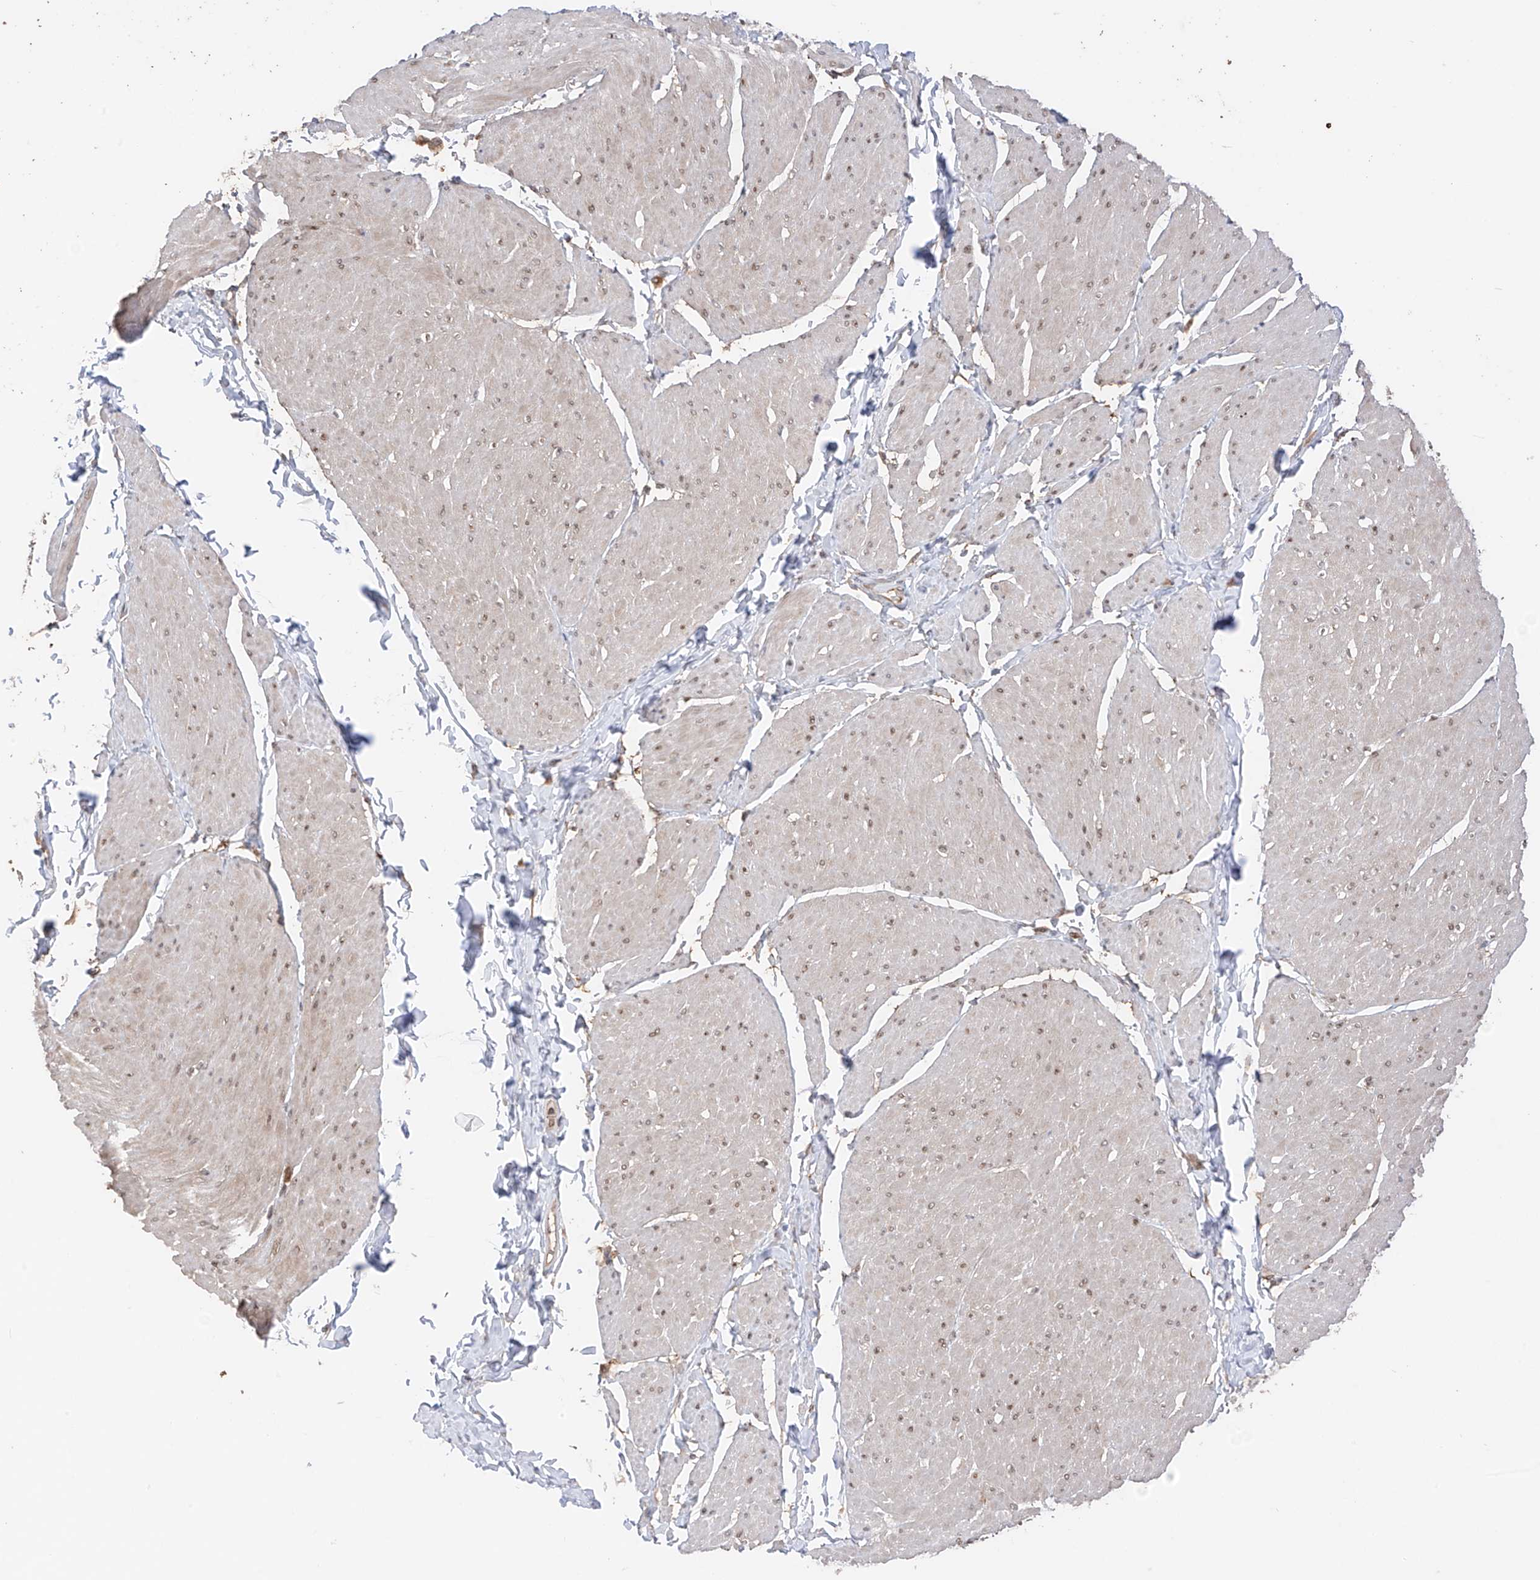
{"staining": {"intensity": "weak", "quantity": "25%-75%", "location": "cytoplasmic/membranous,nuclear"}, "tissue": "smooth muscle", "cell_type": "Smooth muscle cells", "image_type": "normal", "snomed": [{"axis": "morphology", "description": "Urothelial carcinoma, High grade"}, {"axis": "topography", "description": "Urinary bladder"}], "caption": "Protein expression analysis of unremarkable smooth muscle displays weak cytoplasmic/membranous,nuclear expression in about 25%-75% of smooth muscle cells. (Brightfield microscopy of DAB IHC at high magnification).", "gene": "AHCTF1", "patient": {"sex": "male", "age": 46}}